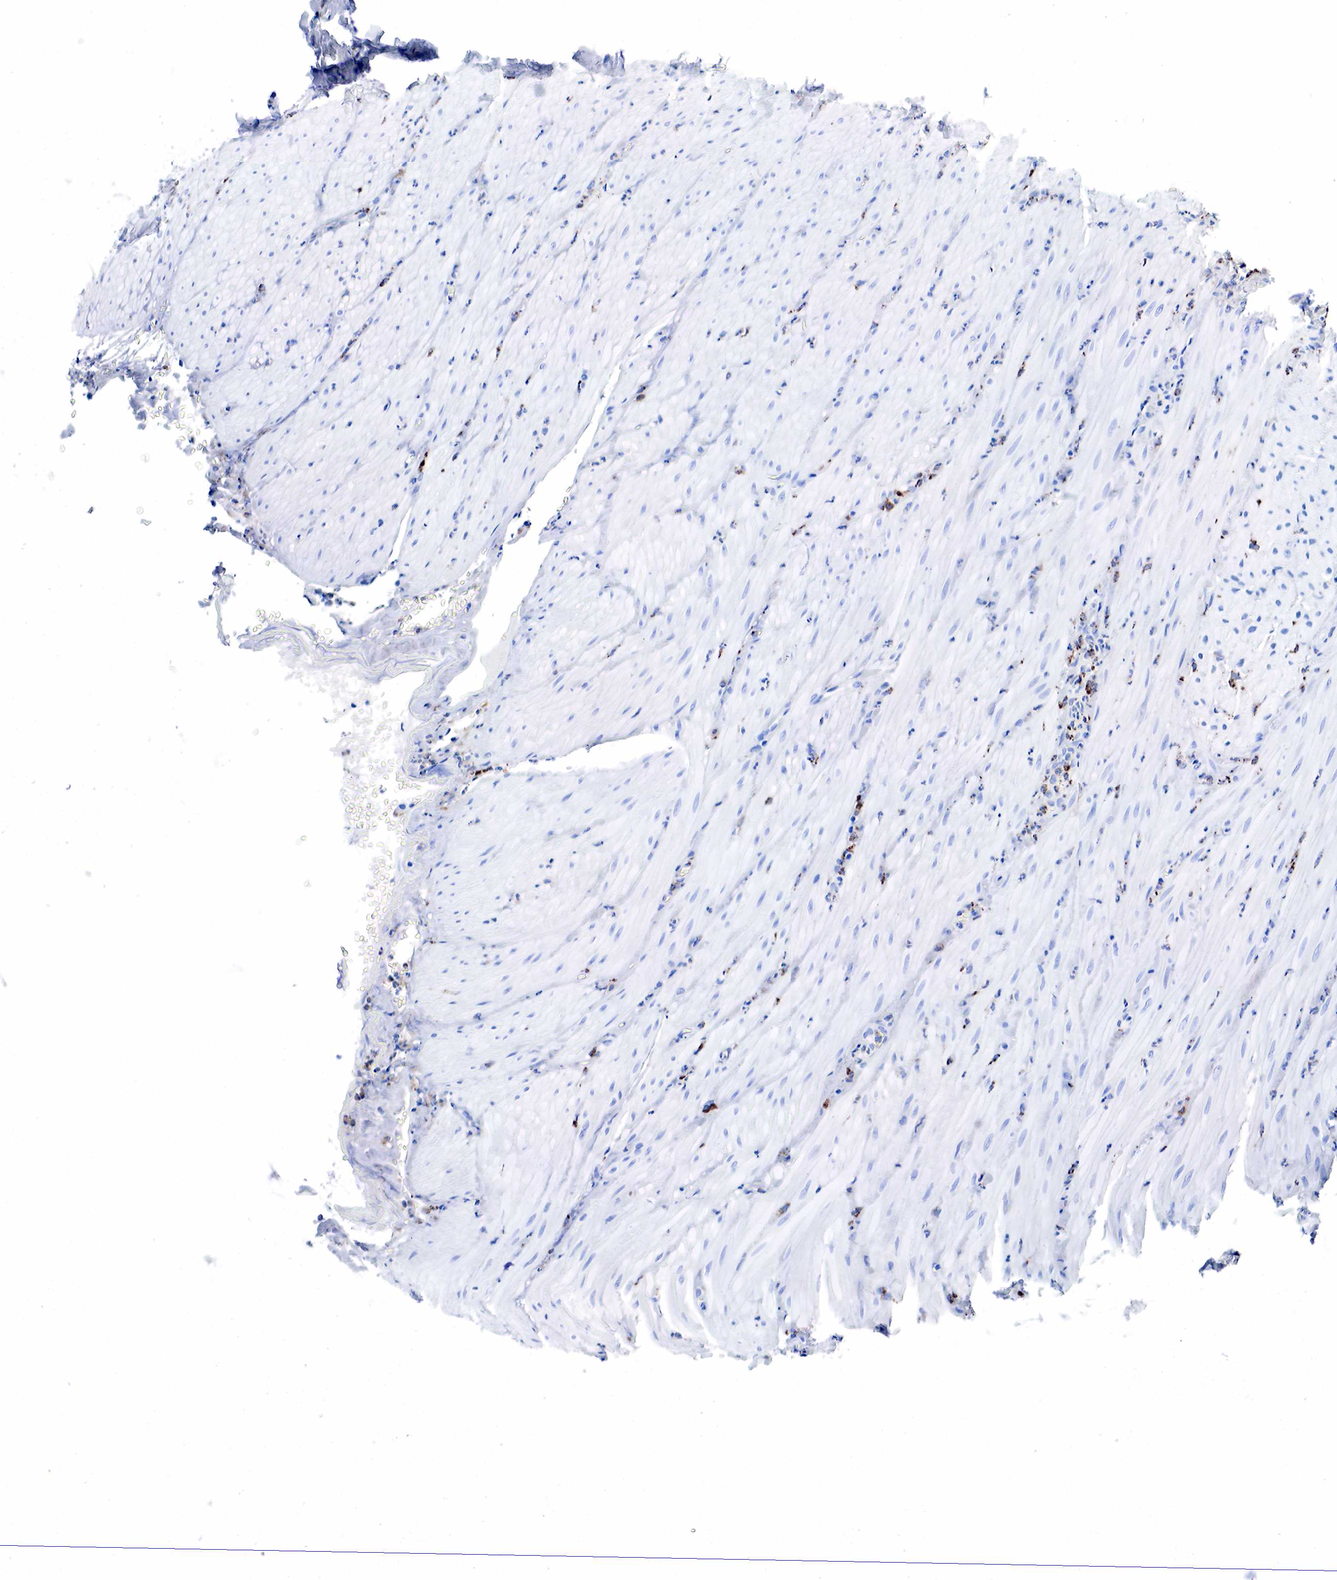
{"staining": {"intensity": "negative", "quantity": "none", "location": "none"}, "tissue": "smooth muscle", "cell_type": "Smooth muscle cells", "image_type": "normal", "snomed": [{"axis": "morphology", "description": "Normal tissue, NOS"}, {"axis": "topography", "description": "Duodenum"}], "caption": "IHC of normal human smooth muscle reveals no expression in smooth muscle cells.", "gene": "CD68", "patient": {"sex": "male", "age": 63}}